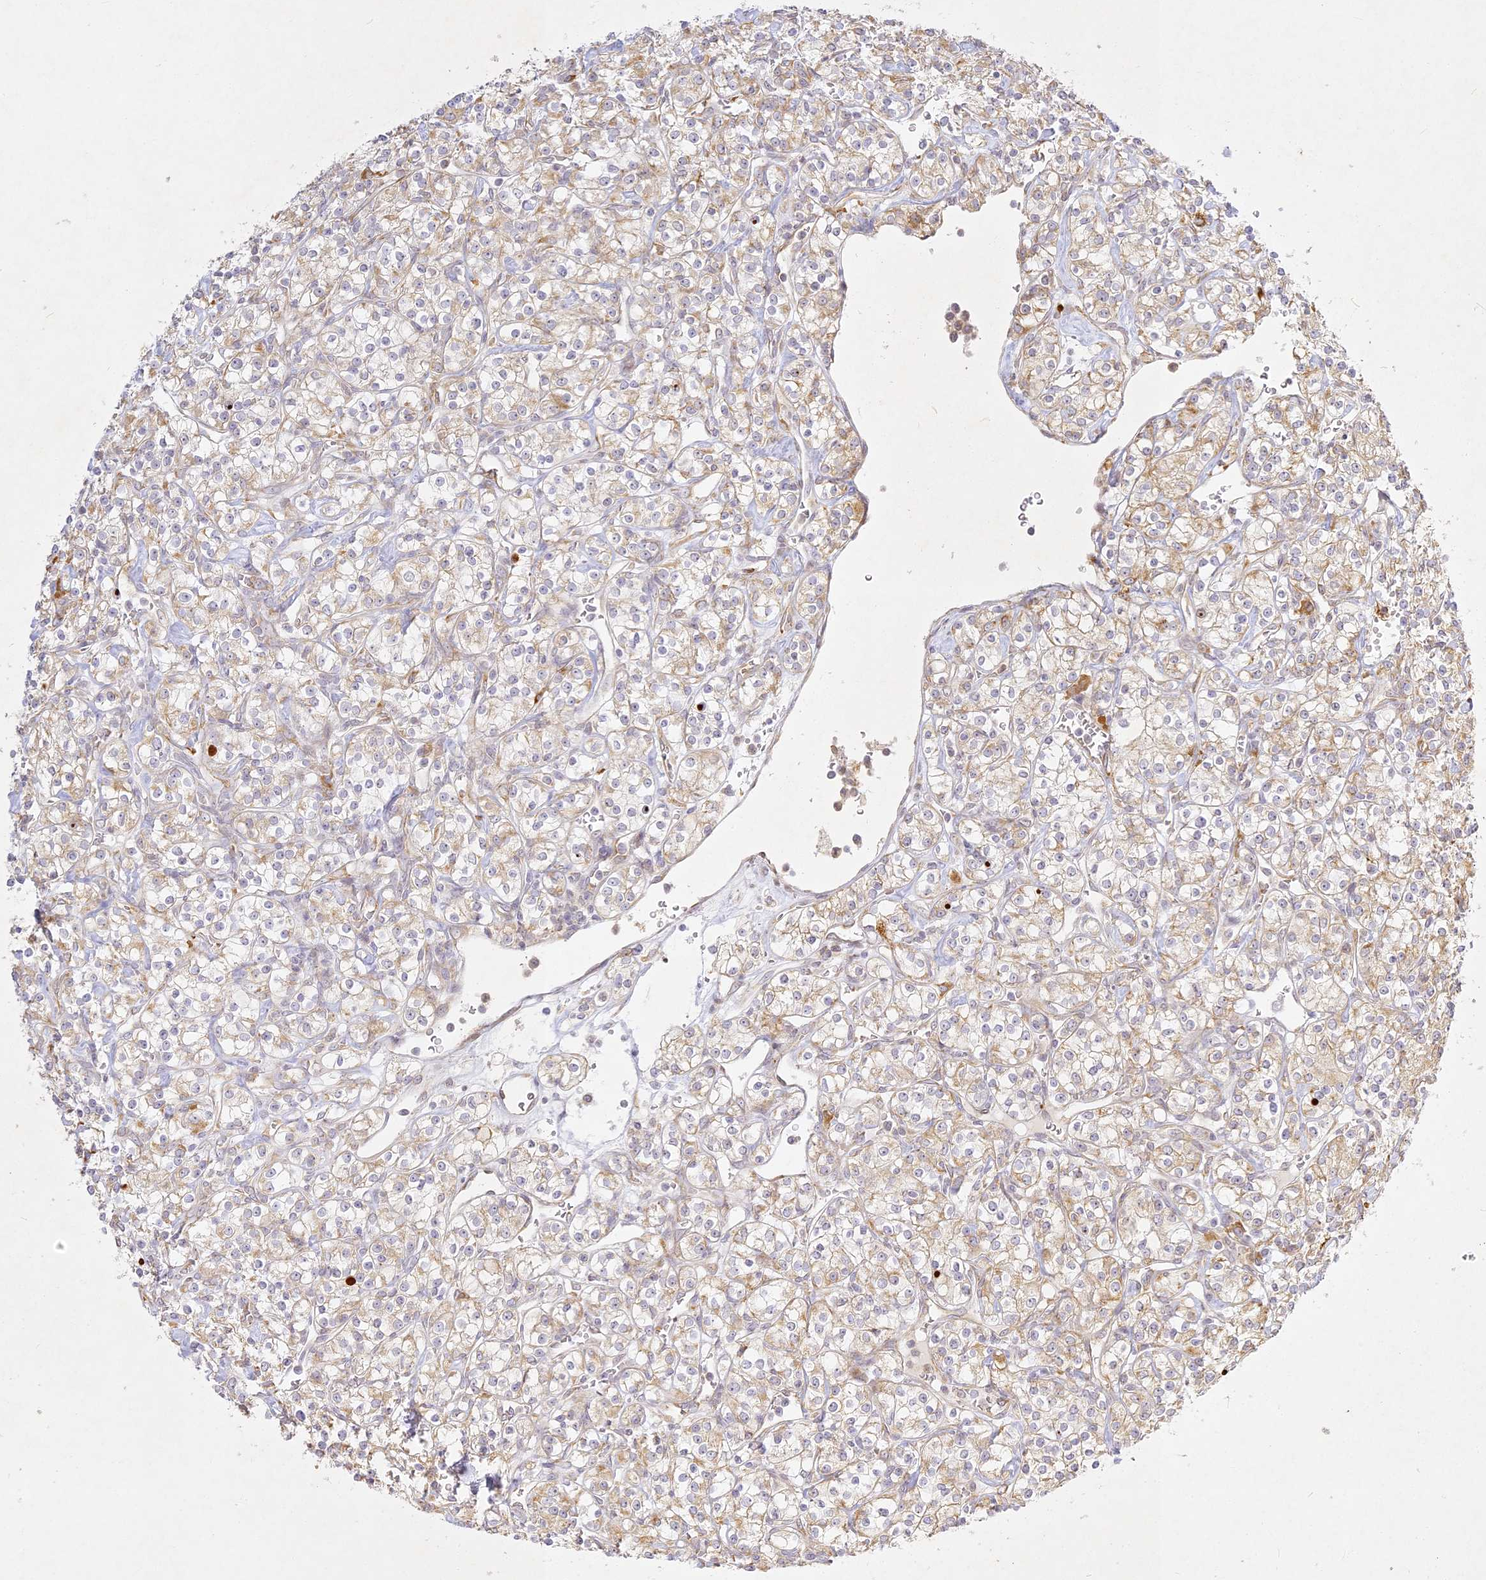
{"staining": {"intensity": "weak", "quantity": ">75%", "location": "cytoplasmic/membranous"}, "tissue": "renal cancer", "cell_type": "Tumor cells", "image_type": "cancer", "snomed": [{"axis": "morphology", "description": "Adenocarcinoma, NOS"}, {"axis": "topography", "description": "Kidney"}], "caption": "This is an image of immunohistochemistry (IHC) staining of adenocarcinoma (renal), which shows weak positivity in the cytoplasmic/membranous of tumor cells.", "gene": "SLC30A5", "patient": {"sex": "male", "age": 77}}